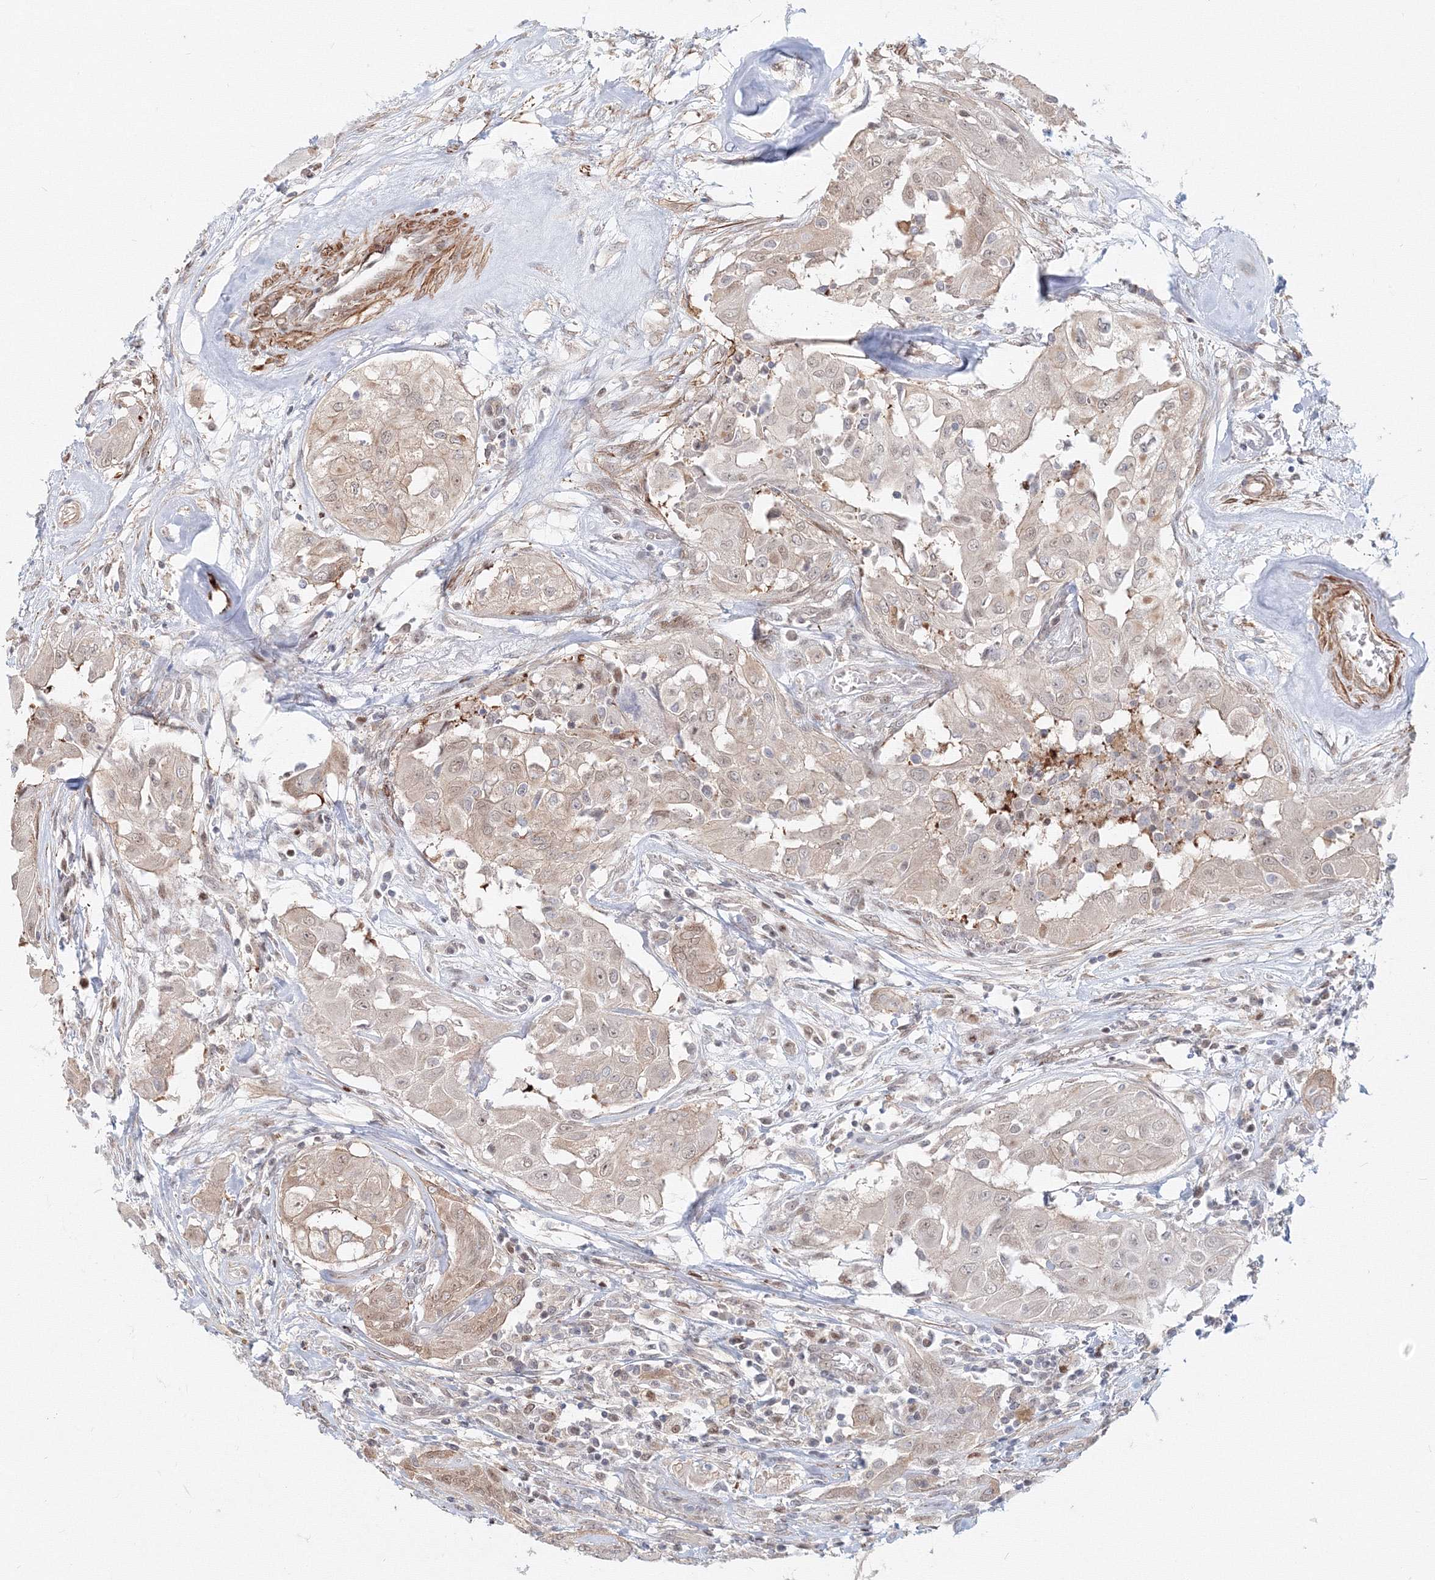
{"staining": {"intensity": "weak", "quantity": "25%-75%", "location": "cytoplasmic/membranous"}, "tissue": "thyroid cancer", "cell_type": "Tumor cells", "image_type": "cancer", "snomed": [{"axis": "morphology", "description": "Papillary adenocarcinoma, NOS"}, {"axis": "topography", "description": "Thyroid gland"}], "caption": "Immunohistochemical staining of human thyroid cancer exhibits weak cytoplasmic/membranous protein positivity in about 25%-75% of tumor cells.", "gene": "ARHGAP21", "patient": {"sex": "female", "age": 59}}